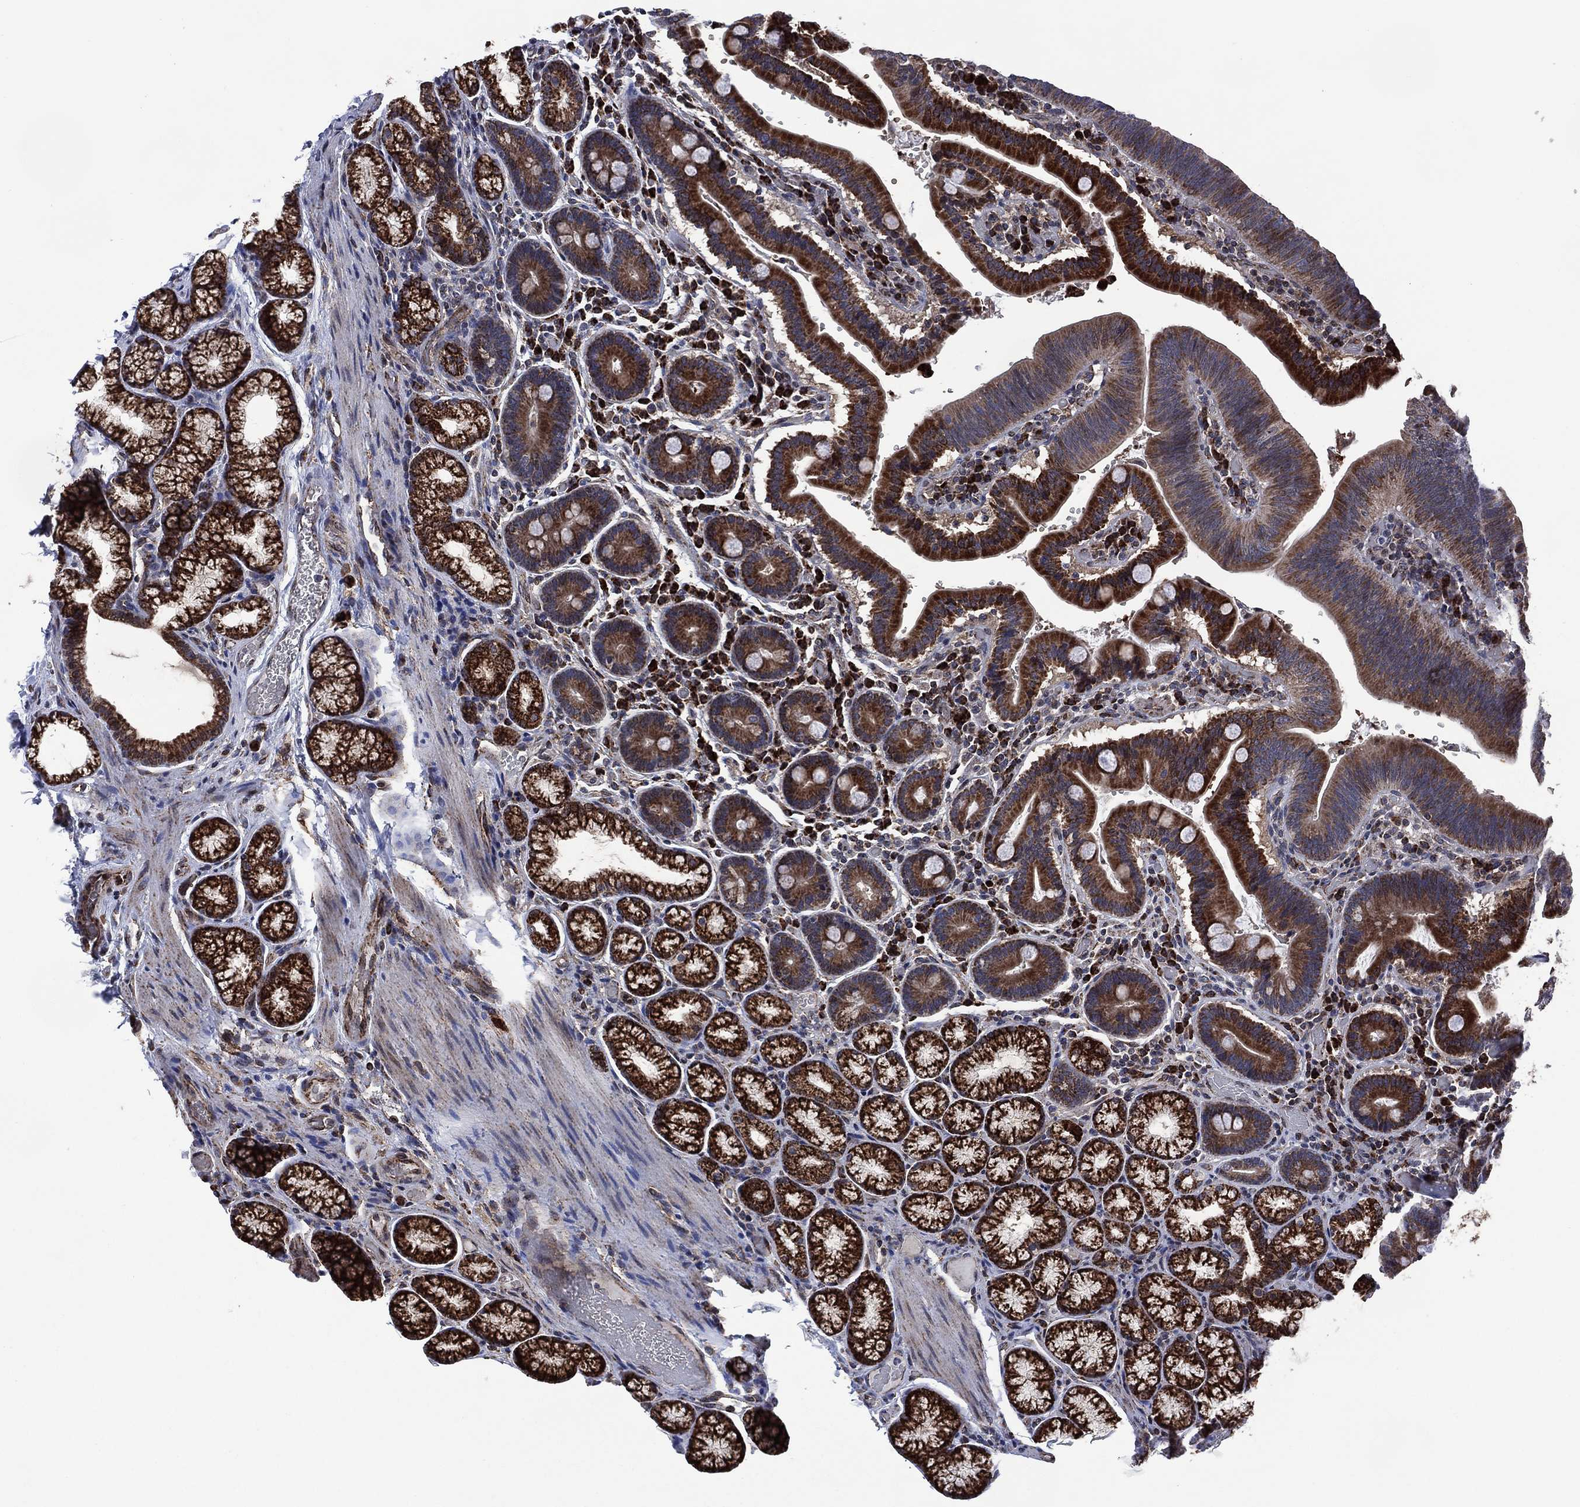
{"staining": {"intensity": "strong", "quantity": ">75%", "location": "cytoplasmic/membranous"}, "tissue": "duodenum", "cell_type": "Glandular cells", "image_type": "normal", "snomed": [{"axis": "morphology", "description": "Normal tissue, NOS"}, {"axis": "topography", "description": "Duodenum"}], "caption": "Brown immunohistochemical staining in unremarkable human duodenum reveals strong cytoplasmic/membranous staining in approximately >75% of glandular cells.", "gene": "HTD2", "patient": {"sex": "female", "age": 62}}